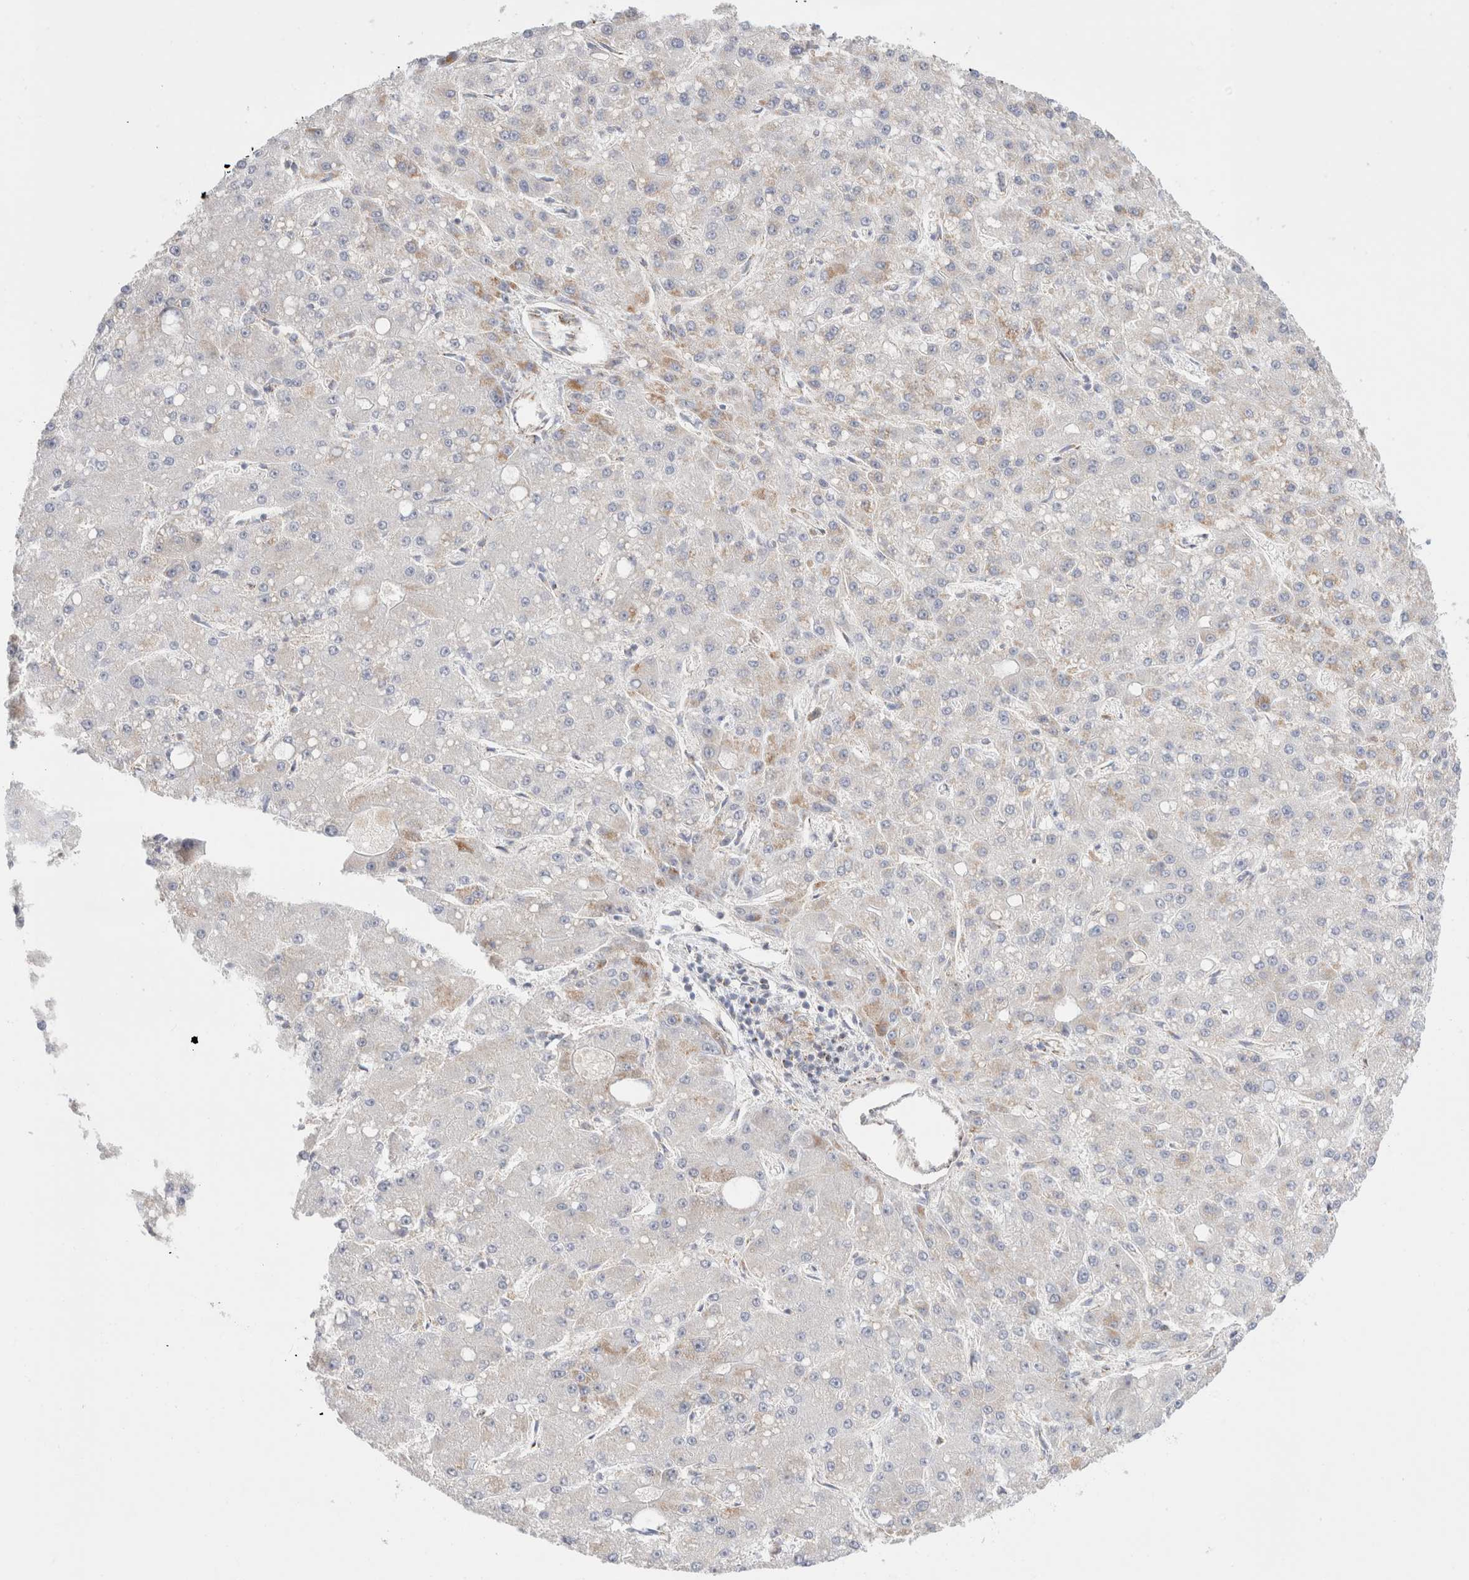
{"staining": {"intensity": "negative", "quantity": "none", "location": "none"}, "tissue": "liver cancer", "cell_type": "Tumor cells", "image_type": "cancer", "snomed": [{"axis": "morphology", "description": "Carcinoma, Hepatocellular, NOS"}, {"axis": "topography", "description": "Liver"}], "caption": "Immunohistochemical staining of human liver hepatocellular carcinoma reveals no significant staining in tumor cells.", "gene": "ATP6V1C1", "patient": {"sex": "male", "age": 67}}